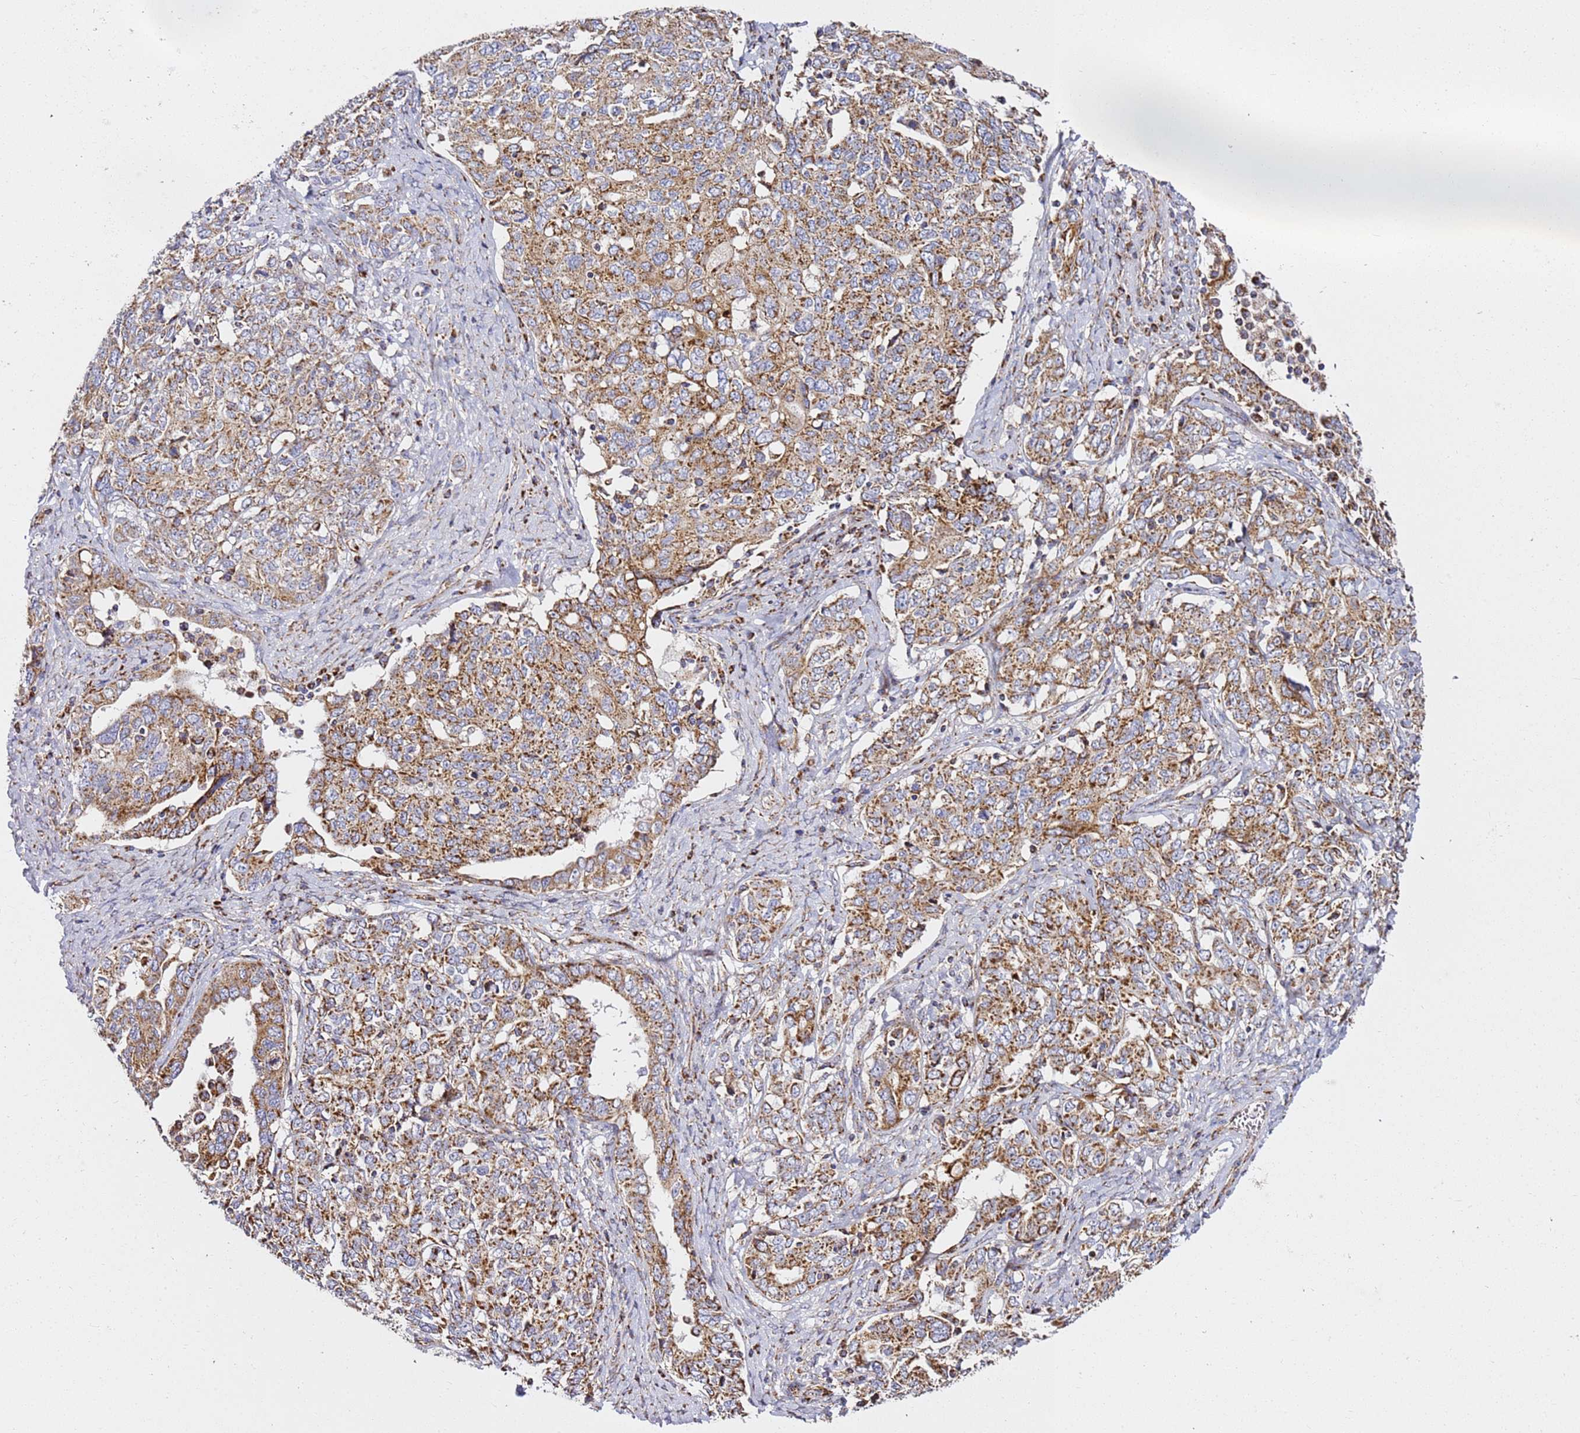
{"staining": {"intensity": "moderate", "quantity": ">75%", "location": "cytoplasmic/membranous"}, "tissue": "ovarian cancer", "cell_type": "Tumor cells", "image_type": "cancer", "snomed": [{"axis": "morphology", "description": "Carcinoma, endometroid"}, {"axis": "topography", "description": "Ovary"}], "caption": "Brown immunohistochemical staining in human ovarian endometroid carcinoma exhibits moderate cytoplasmic/membranous staining in approximately >75% of tumor cells.", "gene": "NDUFA3", "patient": {"sex": "female", "age": 62}}